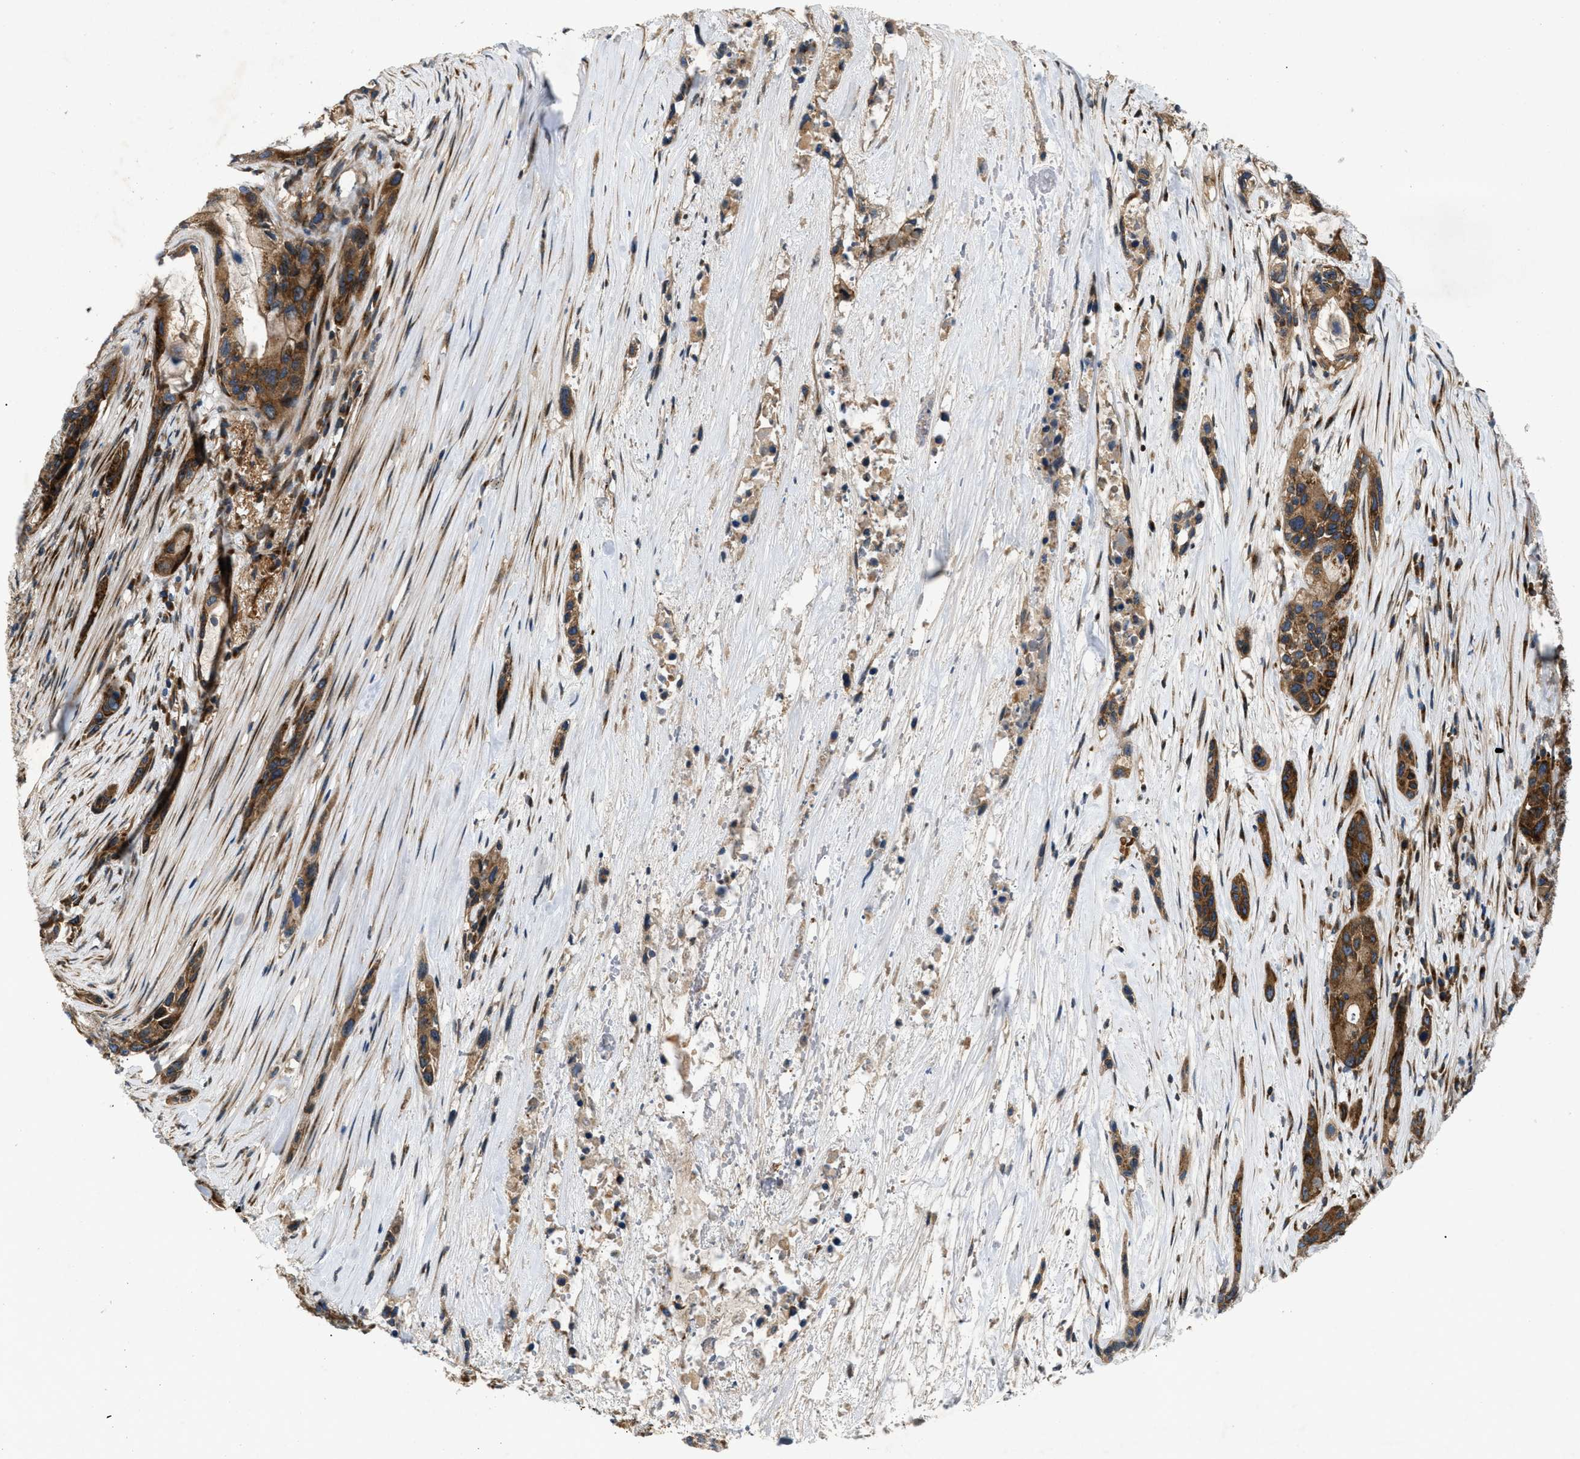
{"staining": {"intensity": "strong", "quantity": ">75%", "location": "cytoplasmic/membranous"}, "tissue": "pancreatic cancer", "cell_type": "Tumor cells", "image_type": "cancer", "snomed": [{"axis": "morphology", "description": "Adenocarcinoma, NOS"}, {"axis": "topography", "description": "Pancreas"}], "caption": "A high amount of strong cytoplasmic/membranous expression is present in approximately >75% of tumor cells in pancreatic adenocarcinoma tissue.", "gene": "LYSMD3", "patient": {"sex": "male", "age": 53}}